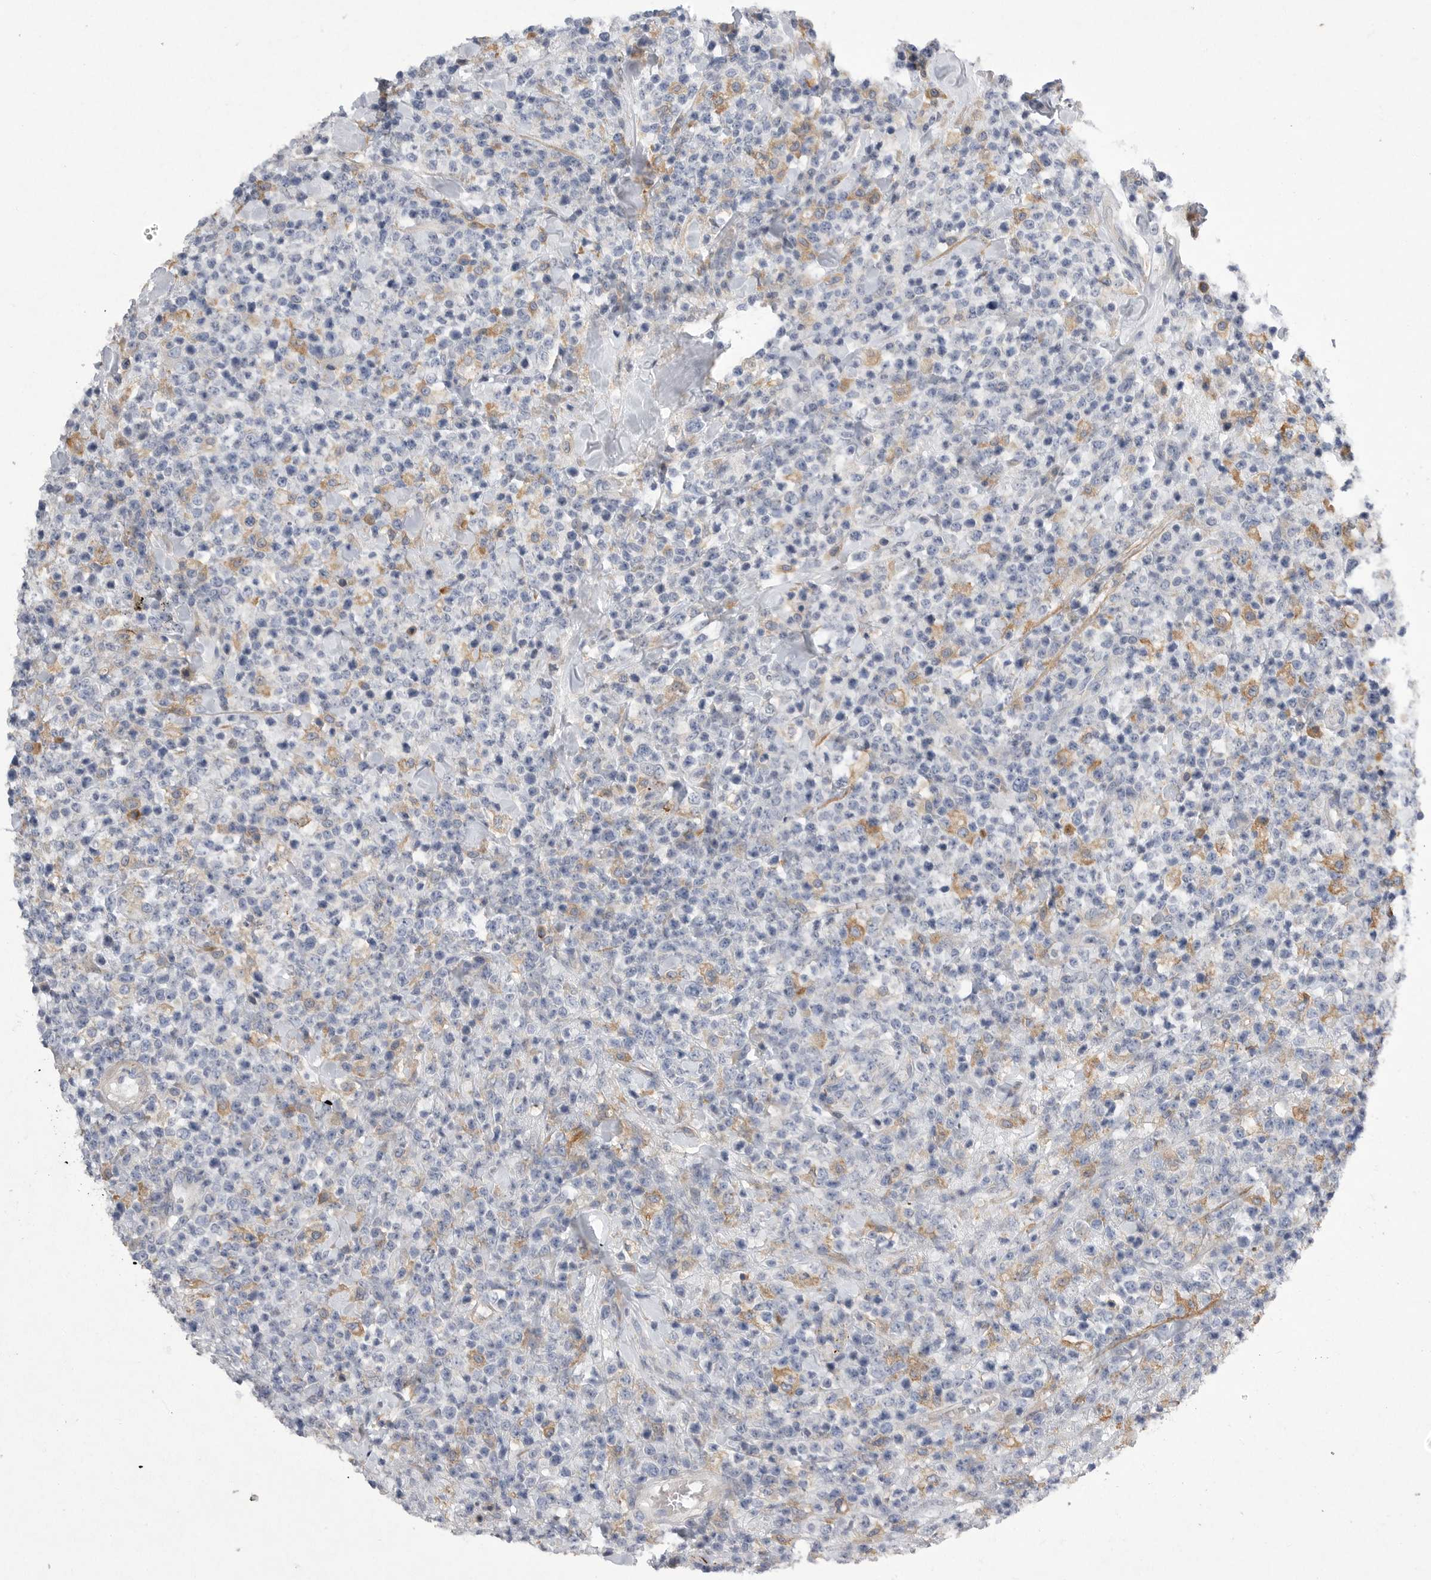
{"staining": {"intensity": "moderate", "quantity": "<25%", "location": "cytoplasmic/membranous"}, "tissue": "lymphoma", "cell_type": "Tumor cells", "image_type": "cancer", "snomed": [{"axis": "morphology", "description": "Malignant lymphoma, non-Hodgkin's type, High grade"}, {"axis": "topography", "description": "Colon"}], "caption": "A low amount of moderate cytoplasmic/membranous staining is present in about <25% of tumor cells in lymphoma tissue.", "gene": "EDEM3", "patient": {"sex": "female", "age": 53}}